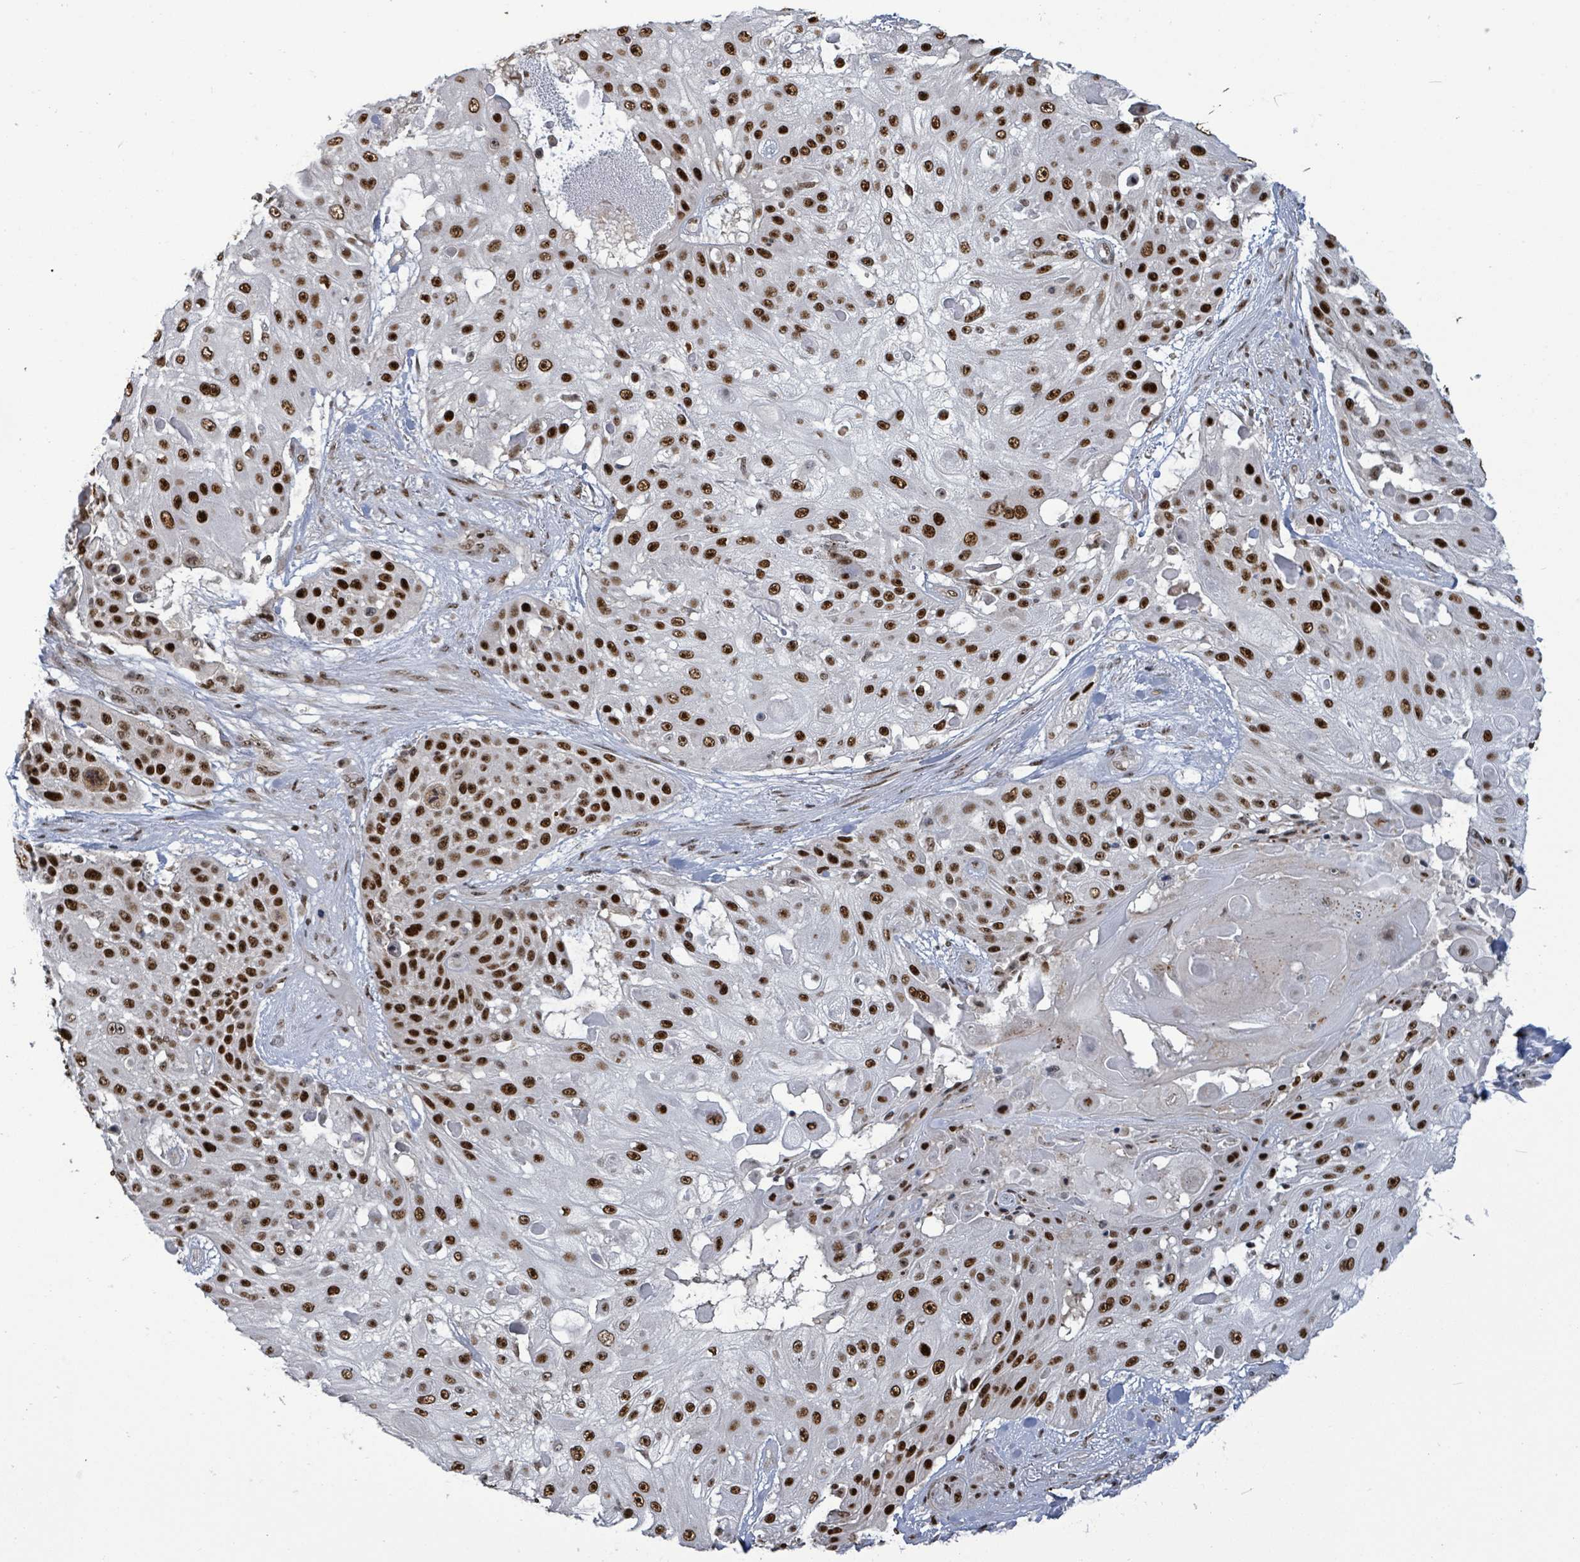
{"staining": {"intensity": "strong", "quantity": ">75%", "location": "nuclear"}, "tissue": "skin cancer", "cell_type": "Tumor cells", "image_type": "cancer", "snomed": [{"axis": "morphology", "description": "Squamous cell carcinoma, NOS"}, {"axis": "topography", "description": "Skin"}], "caption": "Skin cancer stained for a protein displays strong nuclear positivity in tumor cells. The staining was performed using DAB, with brown indicating positive protein expression. Nuclei are stained blue with hematoxylin.", "gene": "RRN3", "patient": {"sex": "female", "age": 86}}